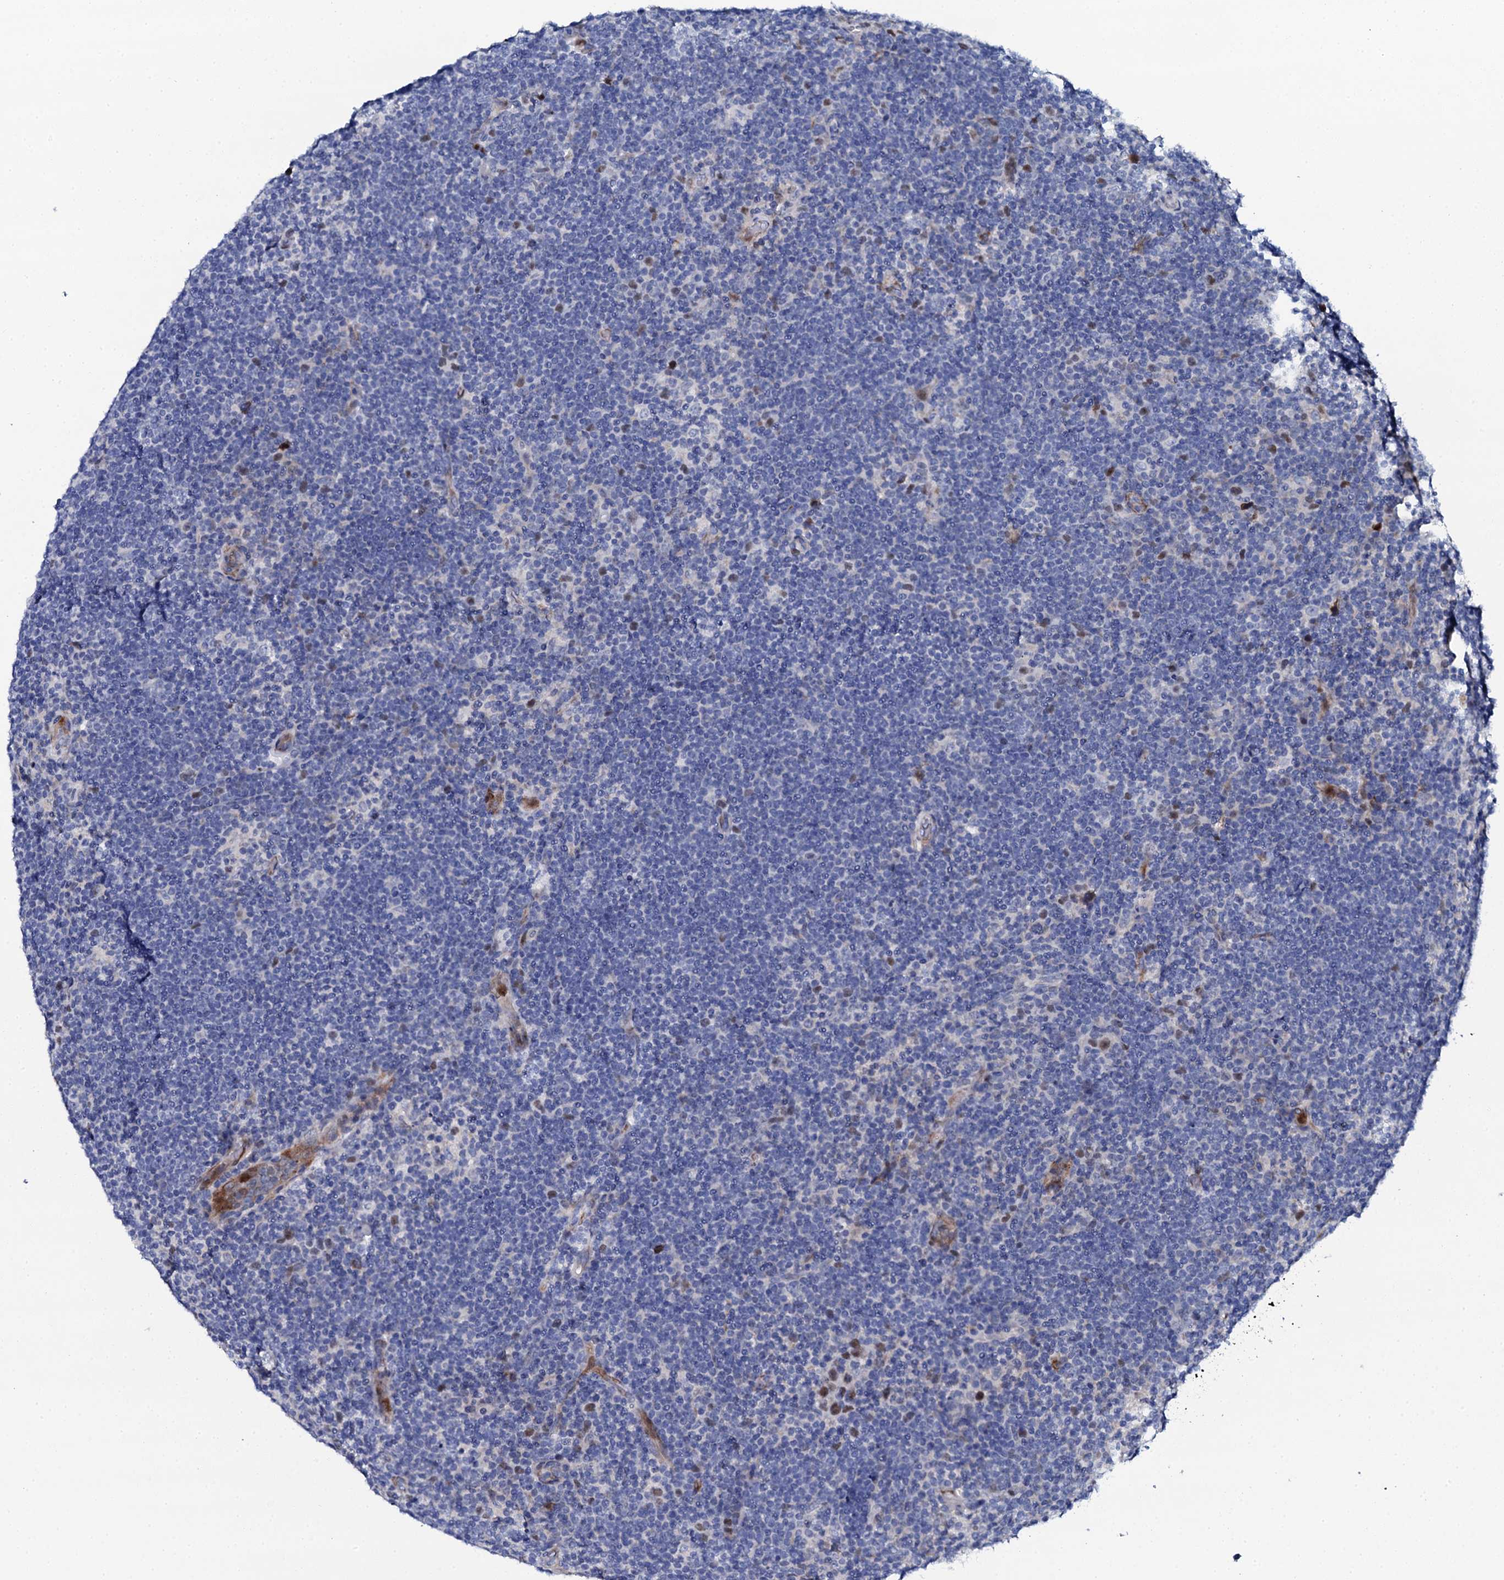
{"staining": {"intensity": "moderate", "quantity": "<25%", "location": "nuclear"}, "tissue": "lymphoma", "cell_type": "Tumor cells", "image_type": "cancer", "snomed": [{"axis": "morphology", "description": "Hodgkin's disease, NOS"}, {"axis": "topography", "description": "Lymph node"}], "caption": "A photomicrograph showing moderate nuclear expression in approximately <25% of tumor cells in Hodgkin's disease, as visualized by brown immunohistochemical staining.", "gene": "NUDT13", "patient": {"sex": "female", "age": 57}}